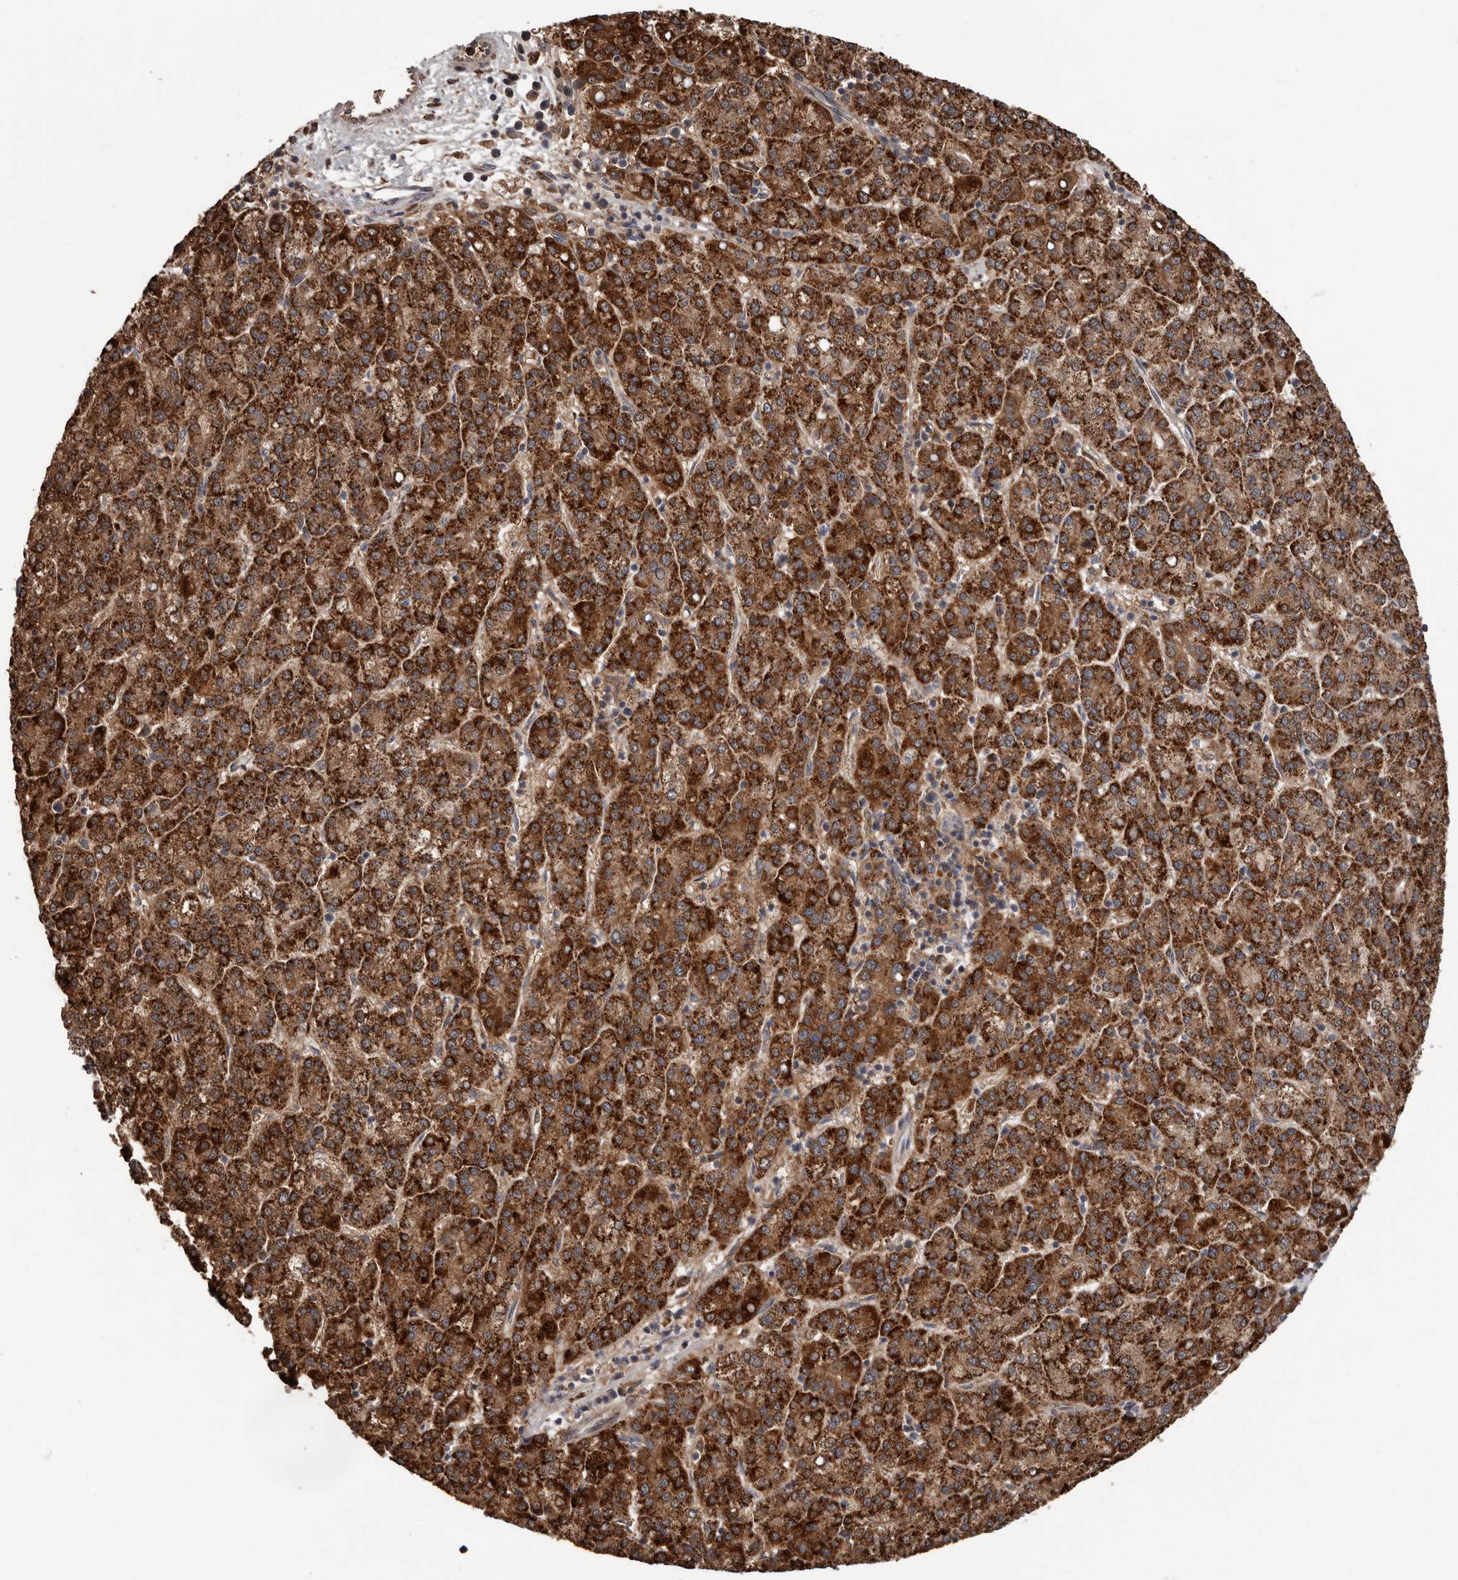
{"staining": {"intensity": "strong", "quantity": ">75%", "location": "cytoplasmic/membranous"}, "tissue": "liver cancer", "cell_type": "Tumor cells", "image_type": "cancer", "snomed": [{"axis": "morphology", "description": "Carcinoma, Hepatocellular, NOS"}, {"axis": "topography", "description": "Liver"}], "caption": "Immunohistochemistry (IHC) of human liver hepatocellular carcinoma shows high levels of strong cytoplasmic/membranous expression in about >75% of tumor cells. The staining was performed using DAB (3,3'-diaminobenzidine) to visualize the protein expression in brown, while the nuclei were stained in blue with hematoxylin (Magnification: 20x).", "gene": "FGFR4", "patient": {"sex": "female", "age": 58}}